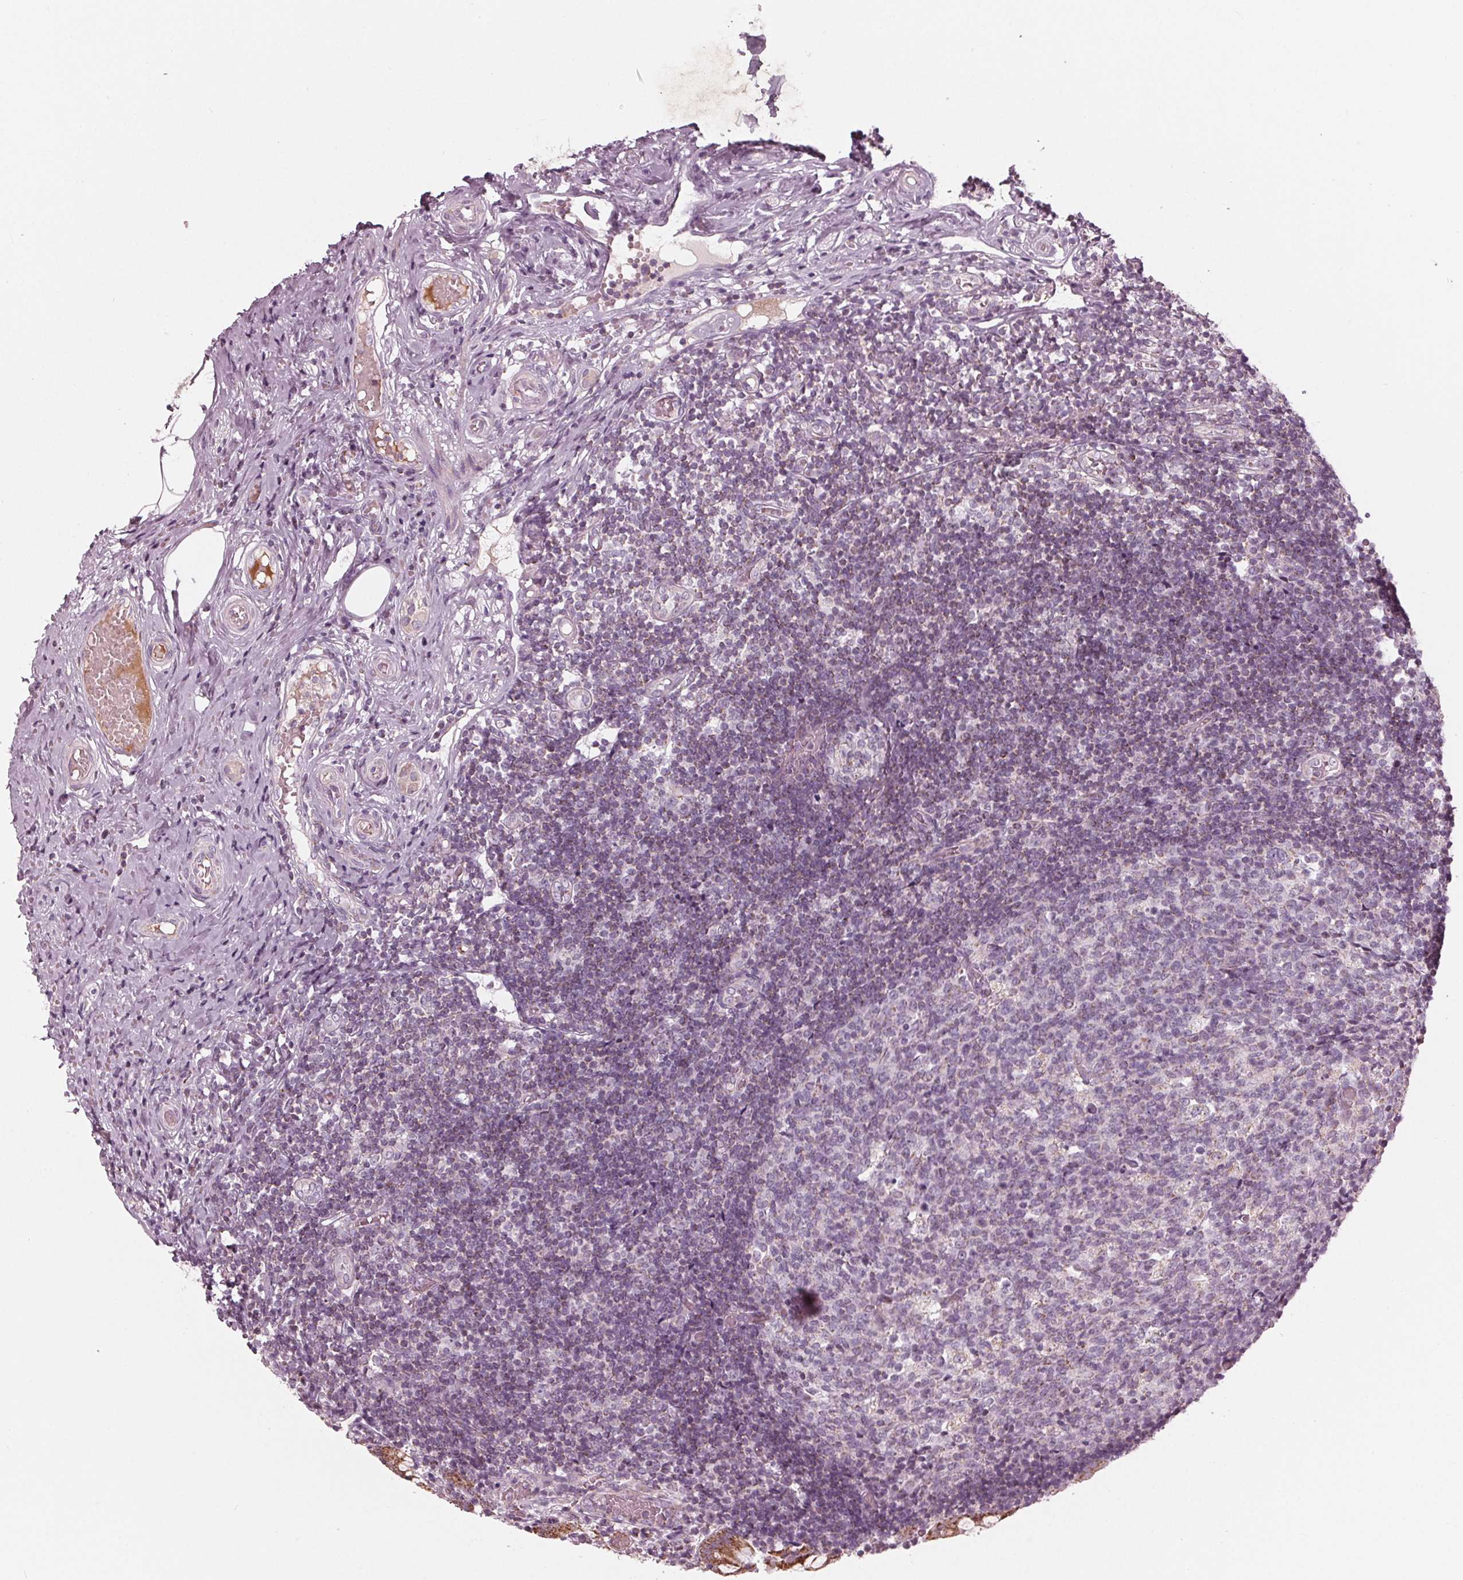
{"staining": {"intensity": "moderate", "quantity": ">75%", "location": "cytoplasmic/membranous"}, "tissue": "appendix", "cell_type": "Glandular cells", "image_type": "normal", "snomed": [{"axis": "morphology", "description": "Normal tissue, NOS"}, {"axis": "topography", "description": "Appendix"}], "caption": "Appendix stained for a protein exhibits moderate cytoplasmic/membranous positivity in glandular cells. The protein of interest is stained brown, and the nuclei are stained in blue (DAB (3,3'-diaminobenzidine) IHC with brightfield microscopy, high magnification).", "gene": "CLN6", "patient": {"sex": "female", "age": 32}}